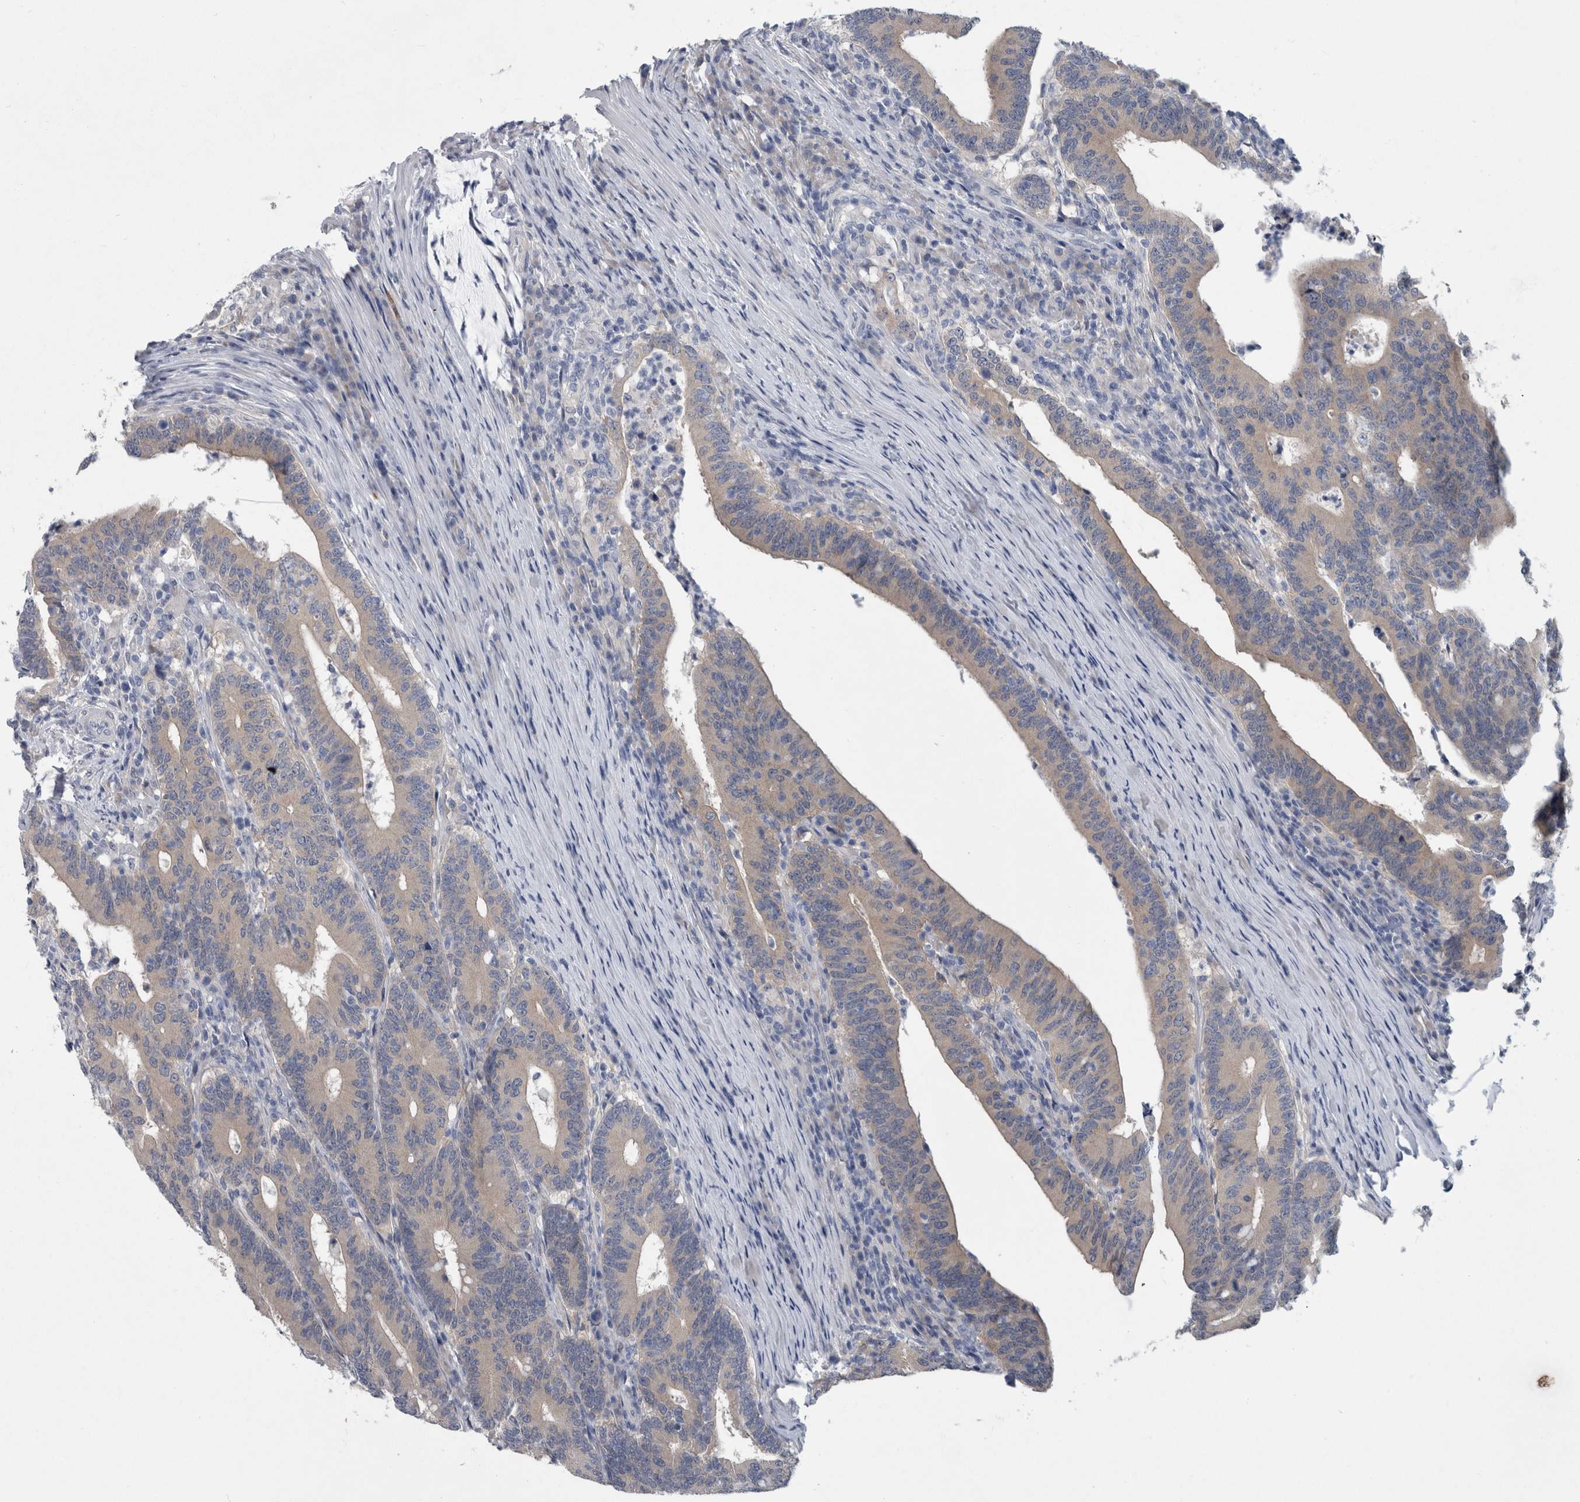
{"staining": {"intensity": "weak", "quantity": "25%-75%", "location": "none"}, "tissue": "colorectal cancer", "cell_type": "Tumor cells", "image_type": "cancer", "snomed": [{"axis": "morphology", "description": "Adenocarcinoma, NOS"}, {"axis": "topography", "description": "Colon"}], "caption": "DAB (3,3'-diaminobenzidine) immunohistochemical staining of human colorectal cancer reveals weak None protein staining in about 25%-75% of tumor cells.", "gene": "FAM83H", "patient": {"sex": "female", "age": 66}}